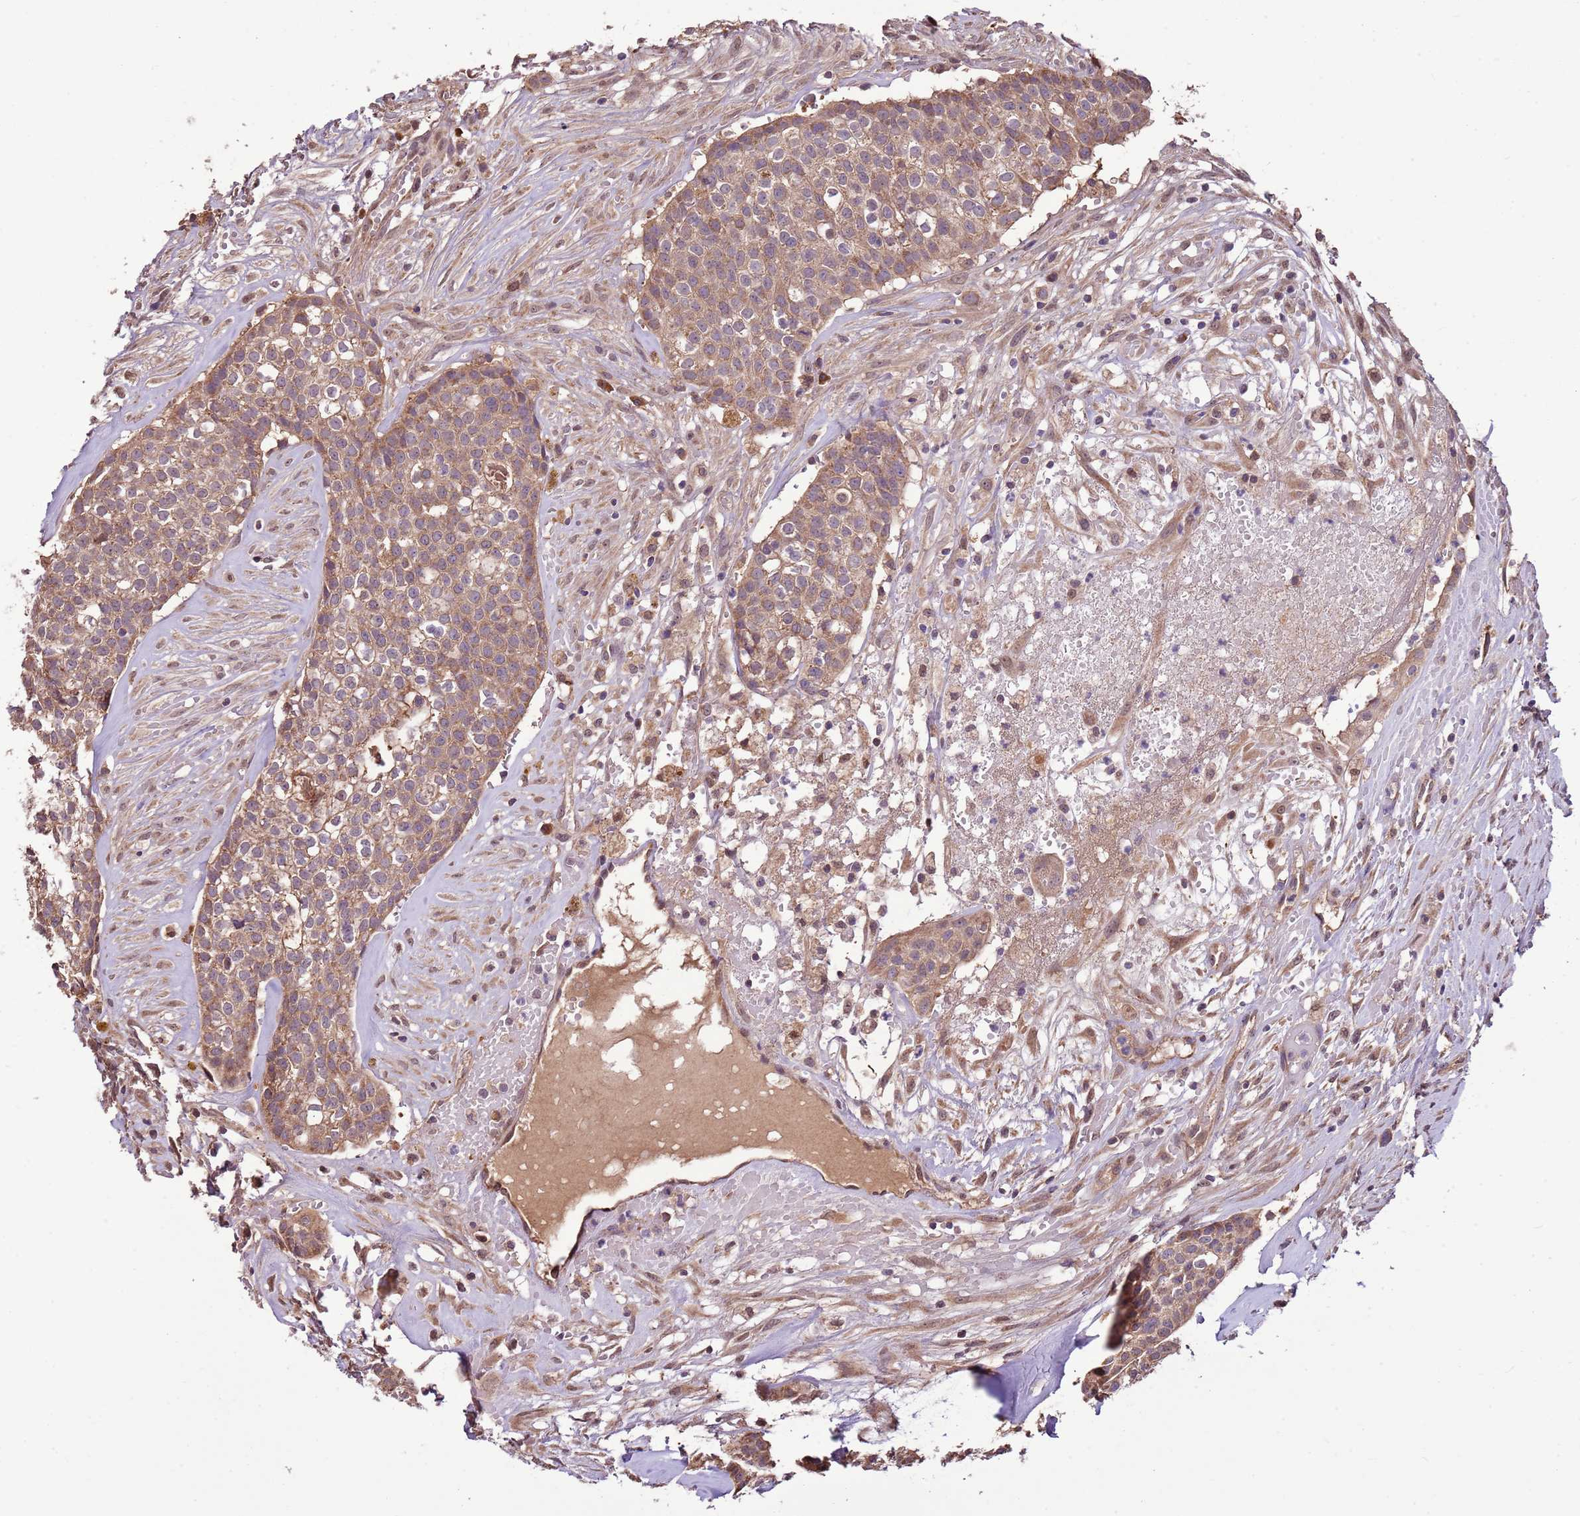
{"staining": {"intensity": "moderate", "quantity": ">75%", "location": "cytoplasmic/membranous"}, "tissue": "head and neck cancer", "cell_type": "Tumor cells", "image_type": "cancer", "snomed": [{"axis": "morphology", "description": "Adenocarcinoma, NOS"}, {"axis": "topography", "description": "Head-Neck"}], "caption": "An image showing moderate cytoplasmic/membranous expression in approximately >75% of tumor cells in head and neck adenocarcinoma, as visualized by brown immunohistochemical staining.", "gene": "BBS5", "patient": {"sex": "male", "age": 81}}